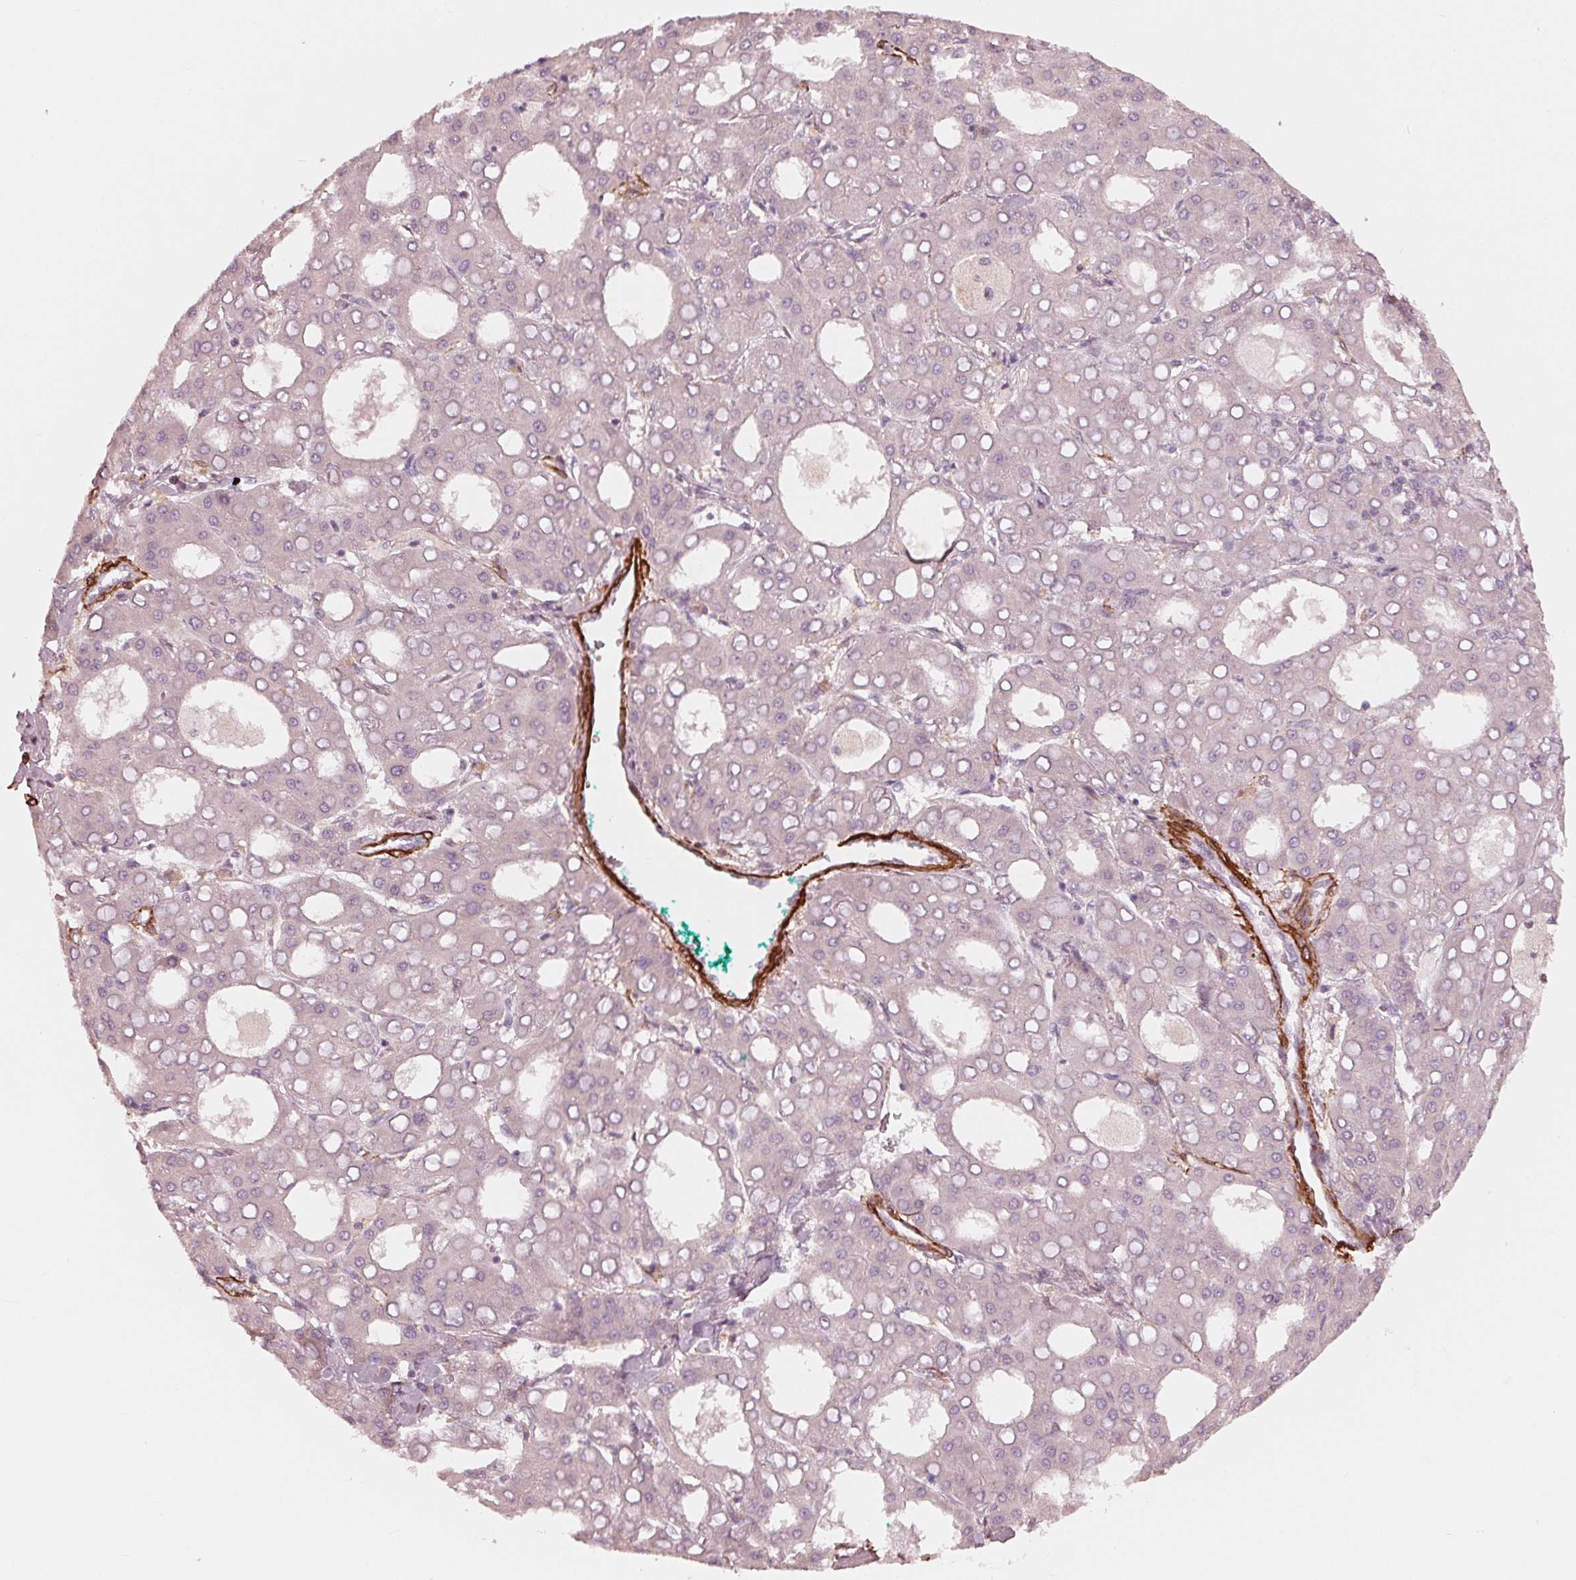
{"staining": {"intensity": "negative", "quantity": "none", "location": "none"}, "tissue": "liver cancer", "cell_type": "Tumor cells", "image_type": "cancer", "snomed": [{"axis": "morphology", "description": "Carcinoma, Hepatocellular, NOS"}, {"axis": "topography", "description": "Liver"}], "caption": "Liver hepatocellular carcinoma was stained to show a protein in brown. There is no significant staining in tumor cells.", "gene": "MIER3", "patient": {"sex": "male", "age": 65}}